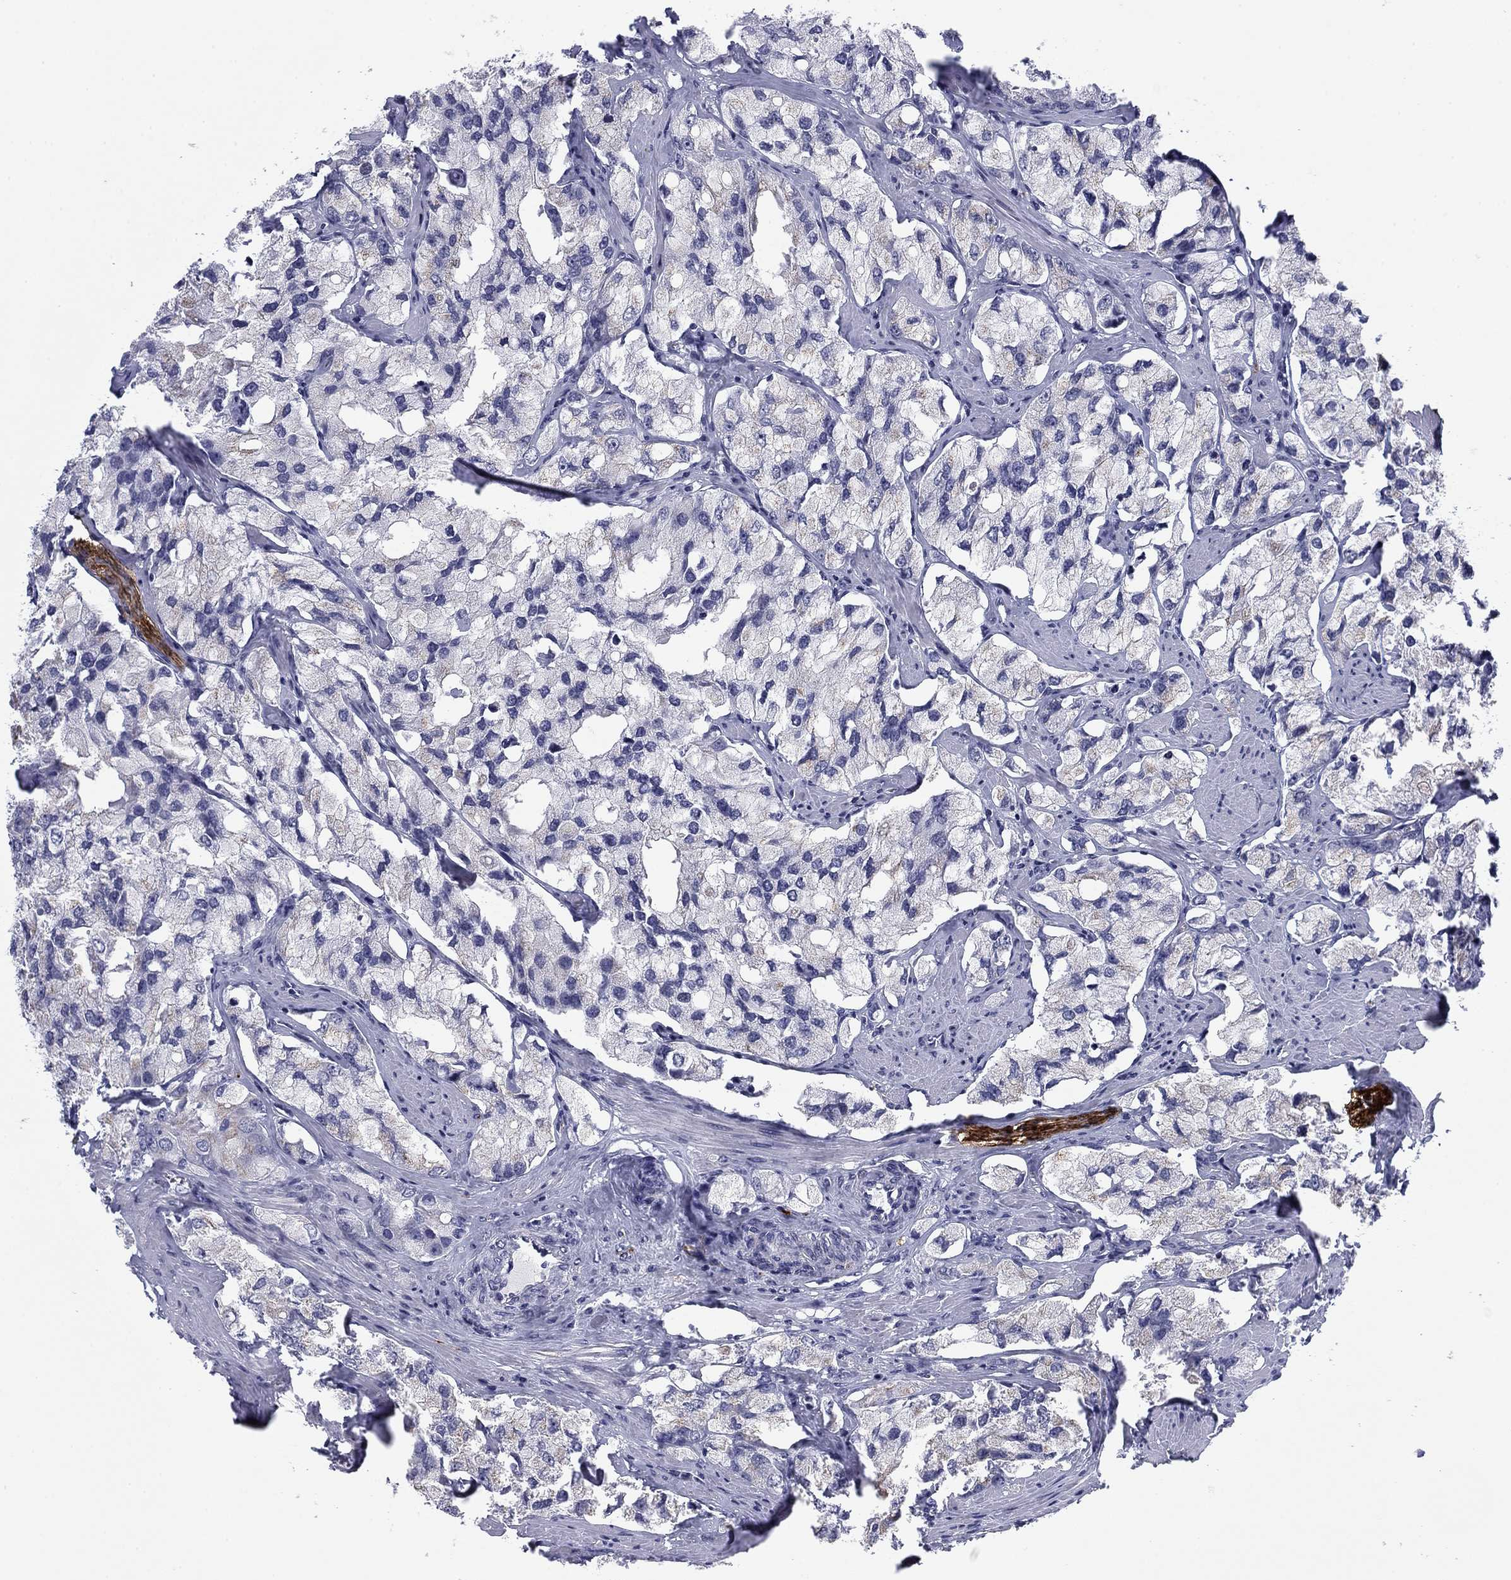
{"staining": {"intensity": "negative", "quantity": "none", "location": "none"}, "tissue": "prostate cancer", "cell_type": "Tumor cells", "image_type": "cancer", "snomed": [{"axis": "morphology", "description": "Adenocarcinoma, NOS"}, {"axis": "topography", "description": "Prostate and seminal vesicle, NOS"}, {"axis": "topography", "description": "Prostate"}], "caption": "A histopathology image of human prostate adenocarcinoma is negative for staining in tumor cells.", "gene": "PRPH", "patient": {"sex": "male", "age": 64}}